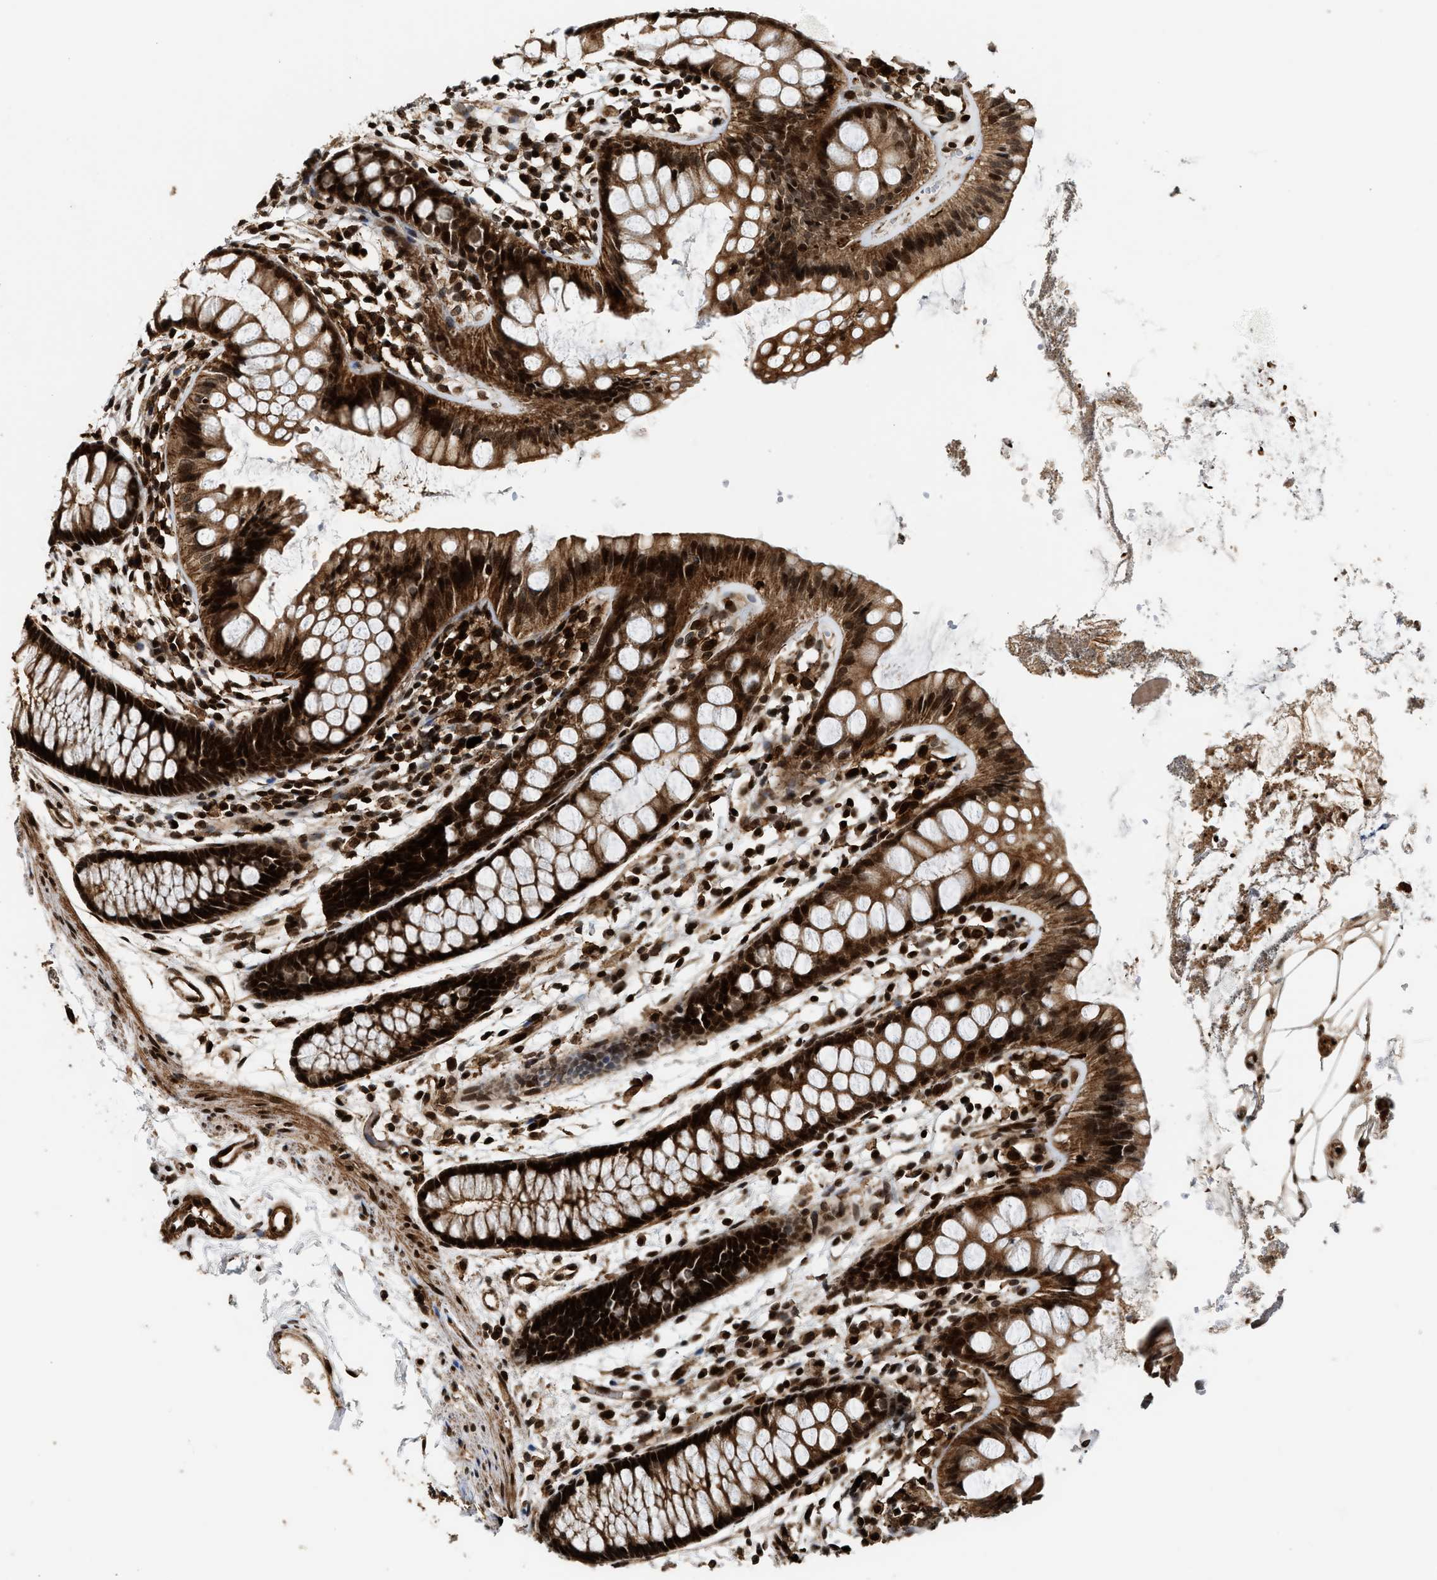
{"staining": {"intensity": "strong", "quantity": ">75%", "location": "cytoplasmic/membranous,nuclear"}, "tissue": "rectum", "cell_type": "Glandular cells", "image_type": "normal", "snomed": [{"axis": "morphology", "description": "Normal tissue, NOS"}, {"axis": "topography", "description": "Rectum"}], "caption": "Unremarkable rectum exhibits strong cytoplasmic/membranous,nuclear expression in approximately >75% of glandular cells.", "gene": "MDM2", "patient": {"sex": "female", "age": 66}}